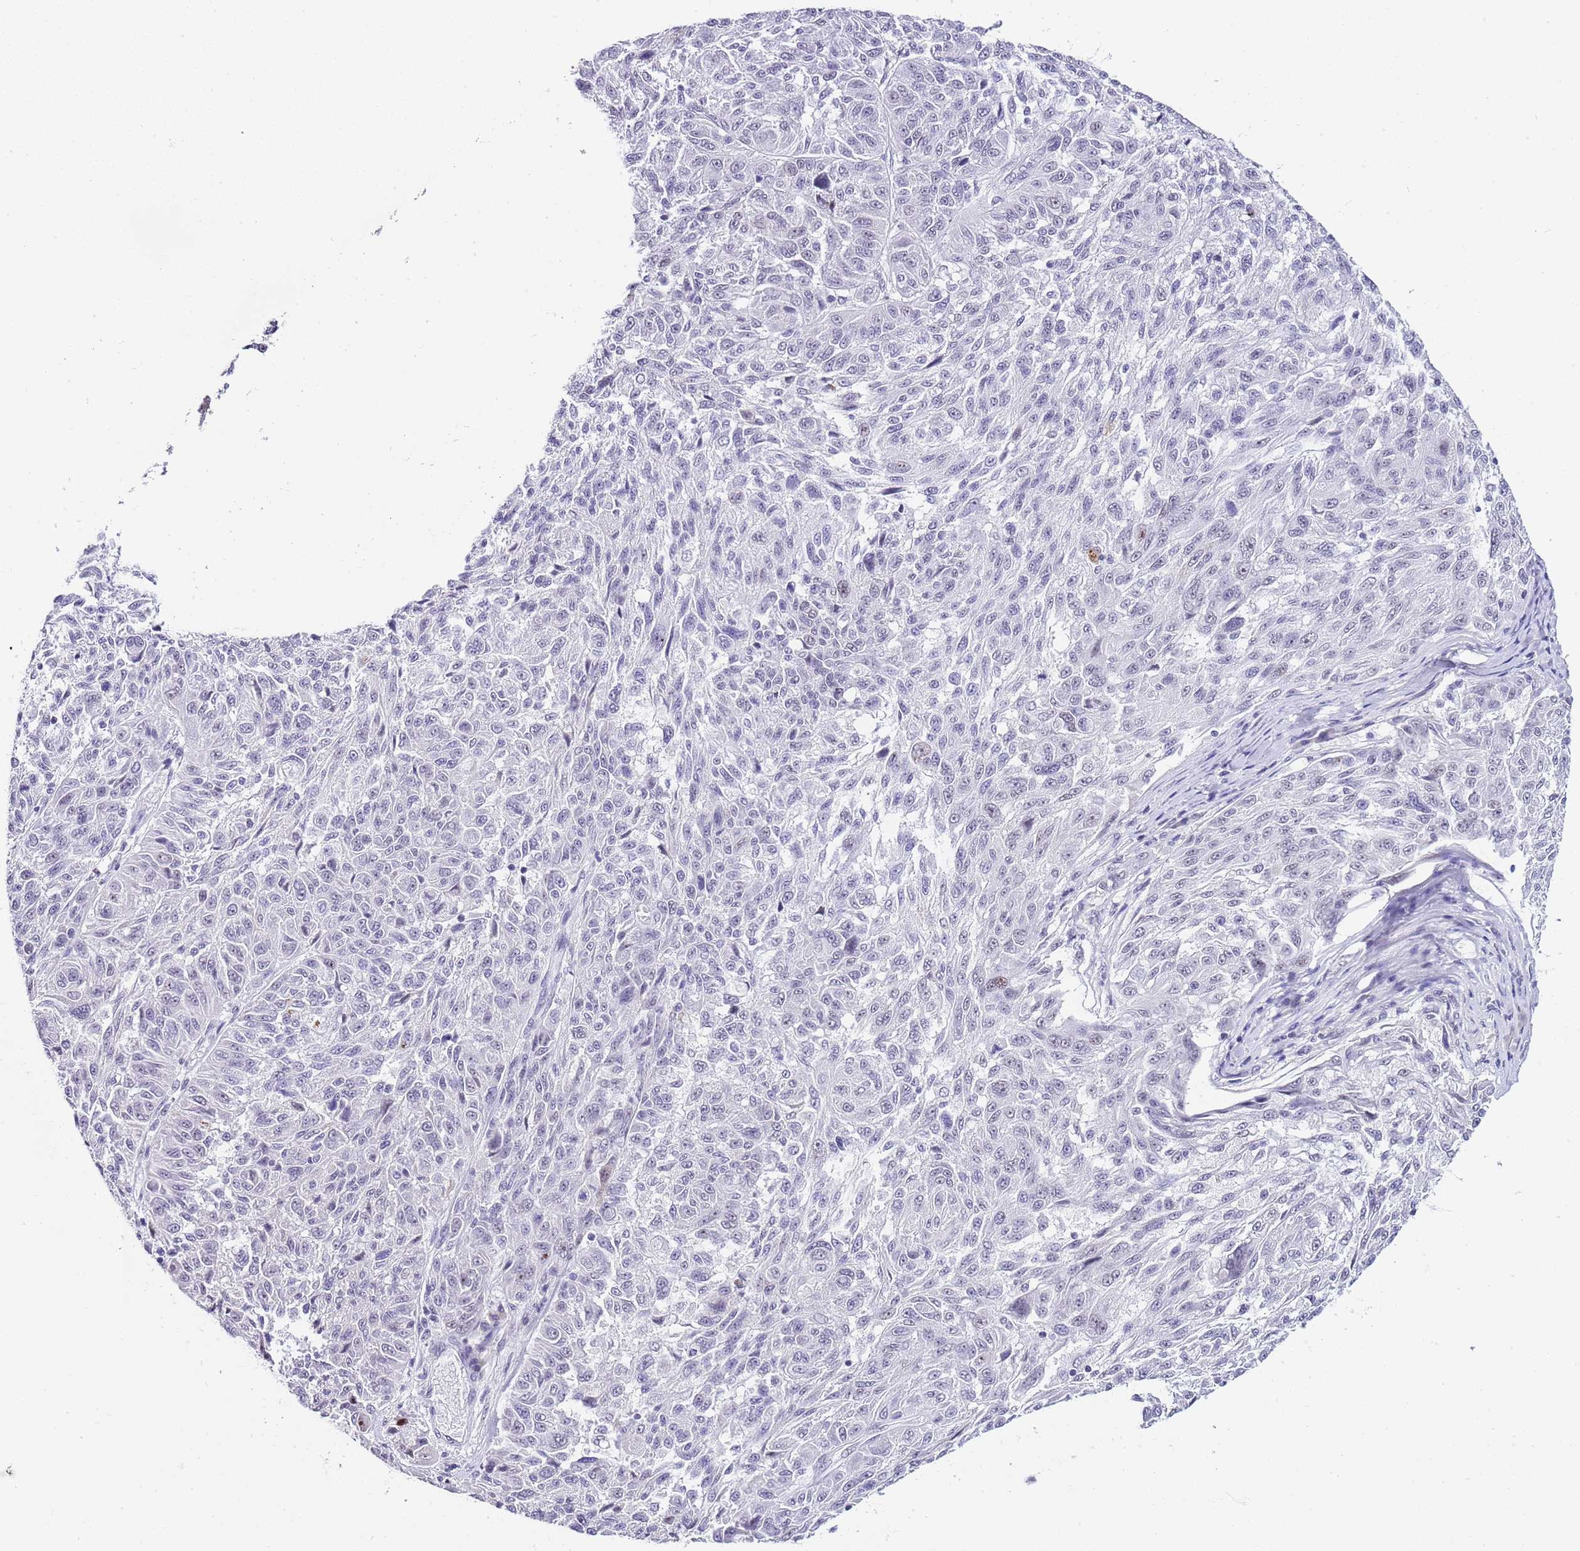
{"staining": {"intensity": "negative", "quantity": "none", "location": "none"}, "tissue": "melanoma", "cell_type": "Tumor cells", "image_type": "cancer", "snomed": [{"axis": "morphology", "description": "Malignant melanoma, NOS"}, {"axis": "topography", "description": "Skin"}], "caption": "Tumor cells are negative for brown protein staining in malignant melanoma.", "gene": "NOP56", "patient": {"sex": "male", "age": 53}}